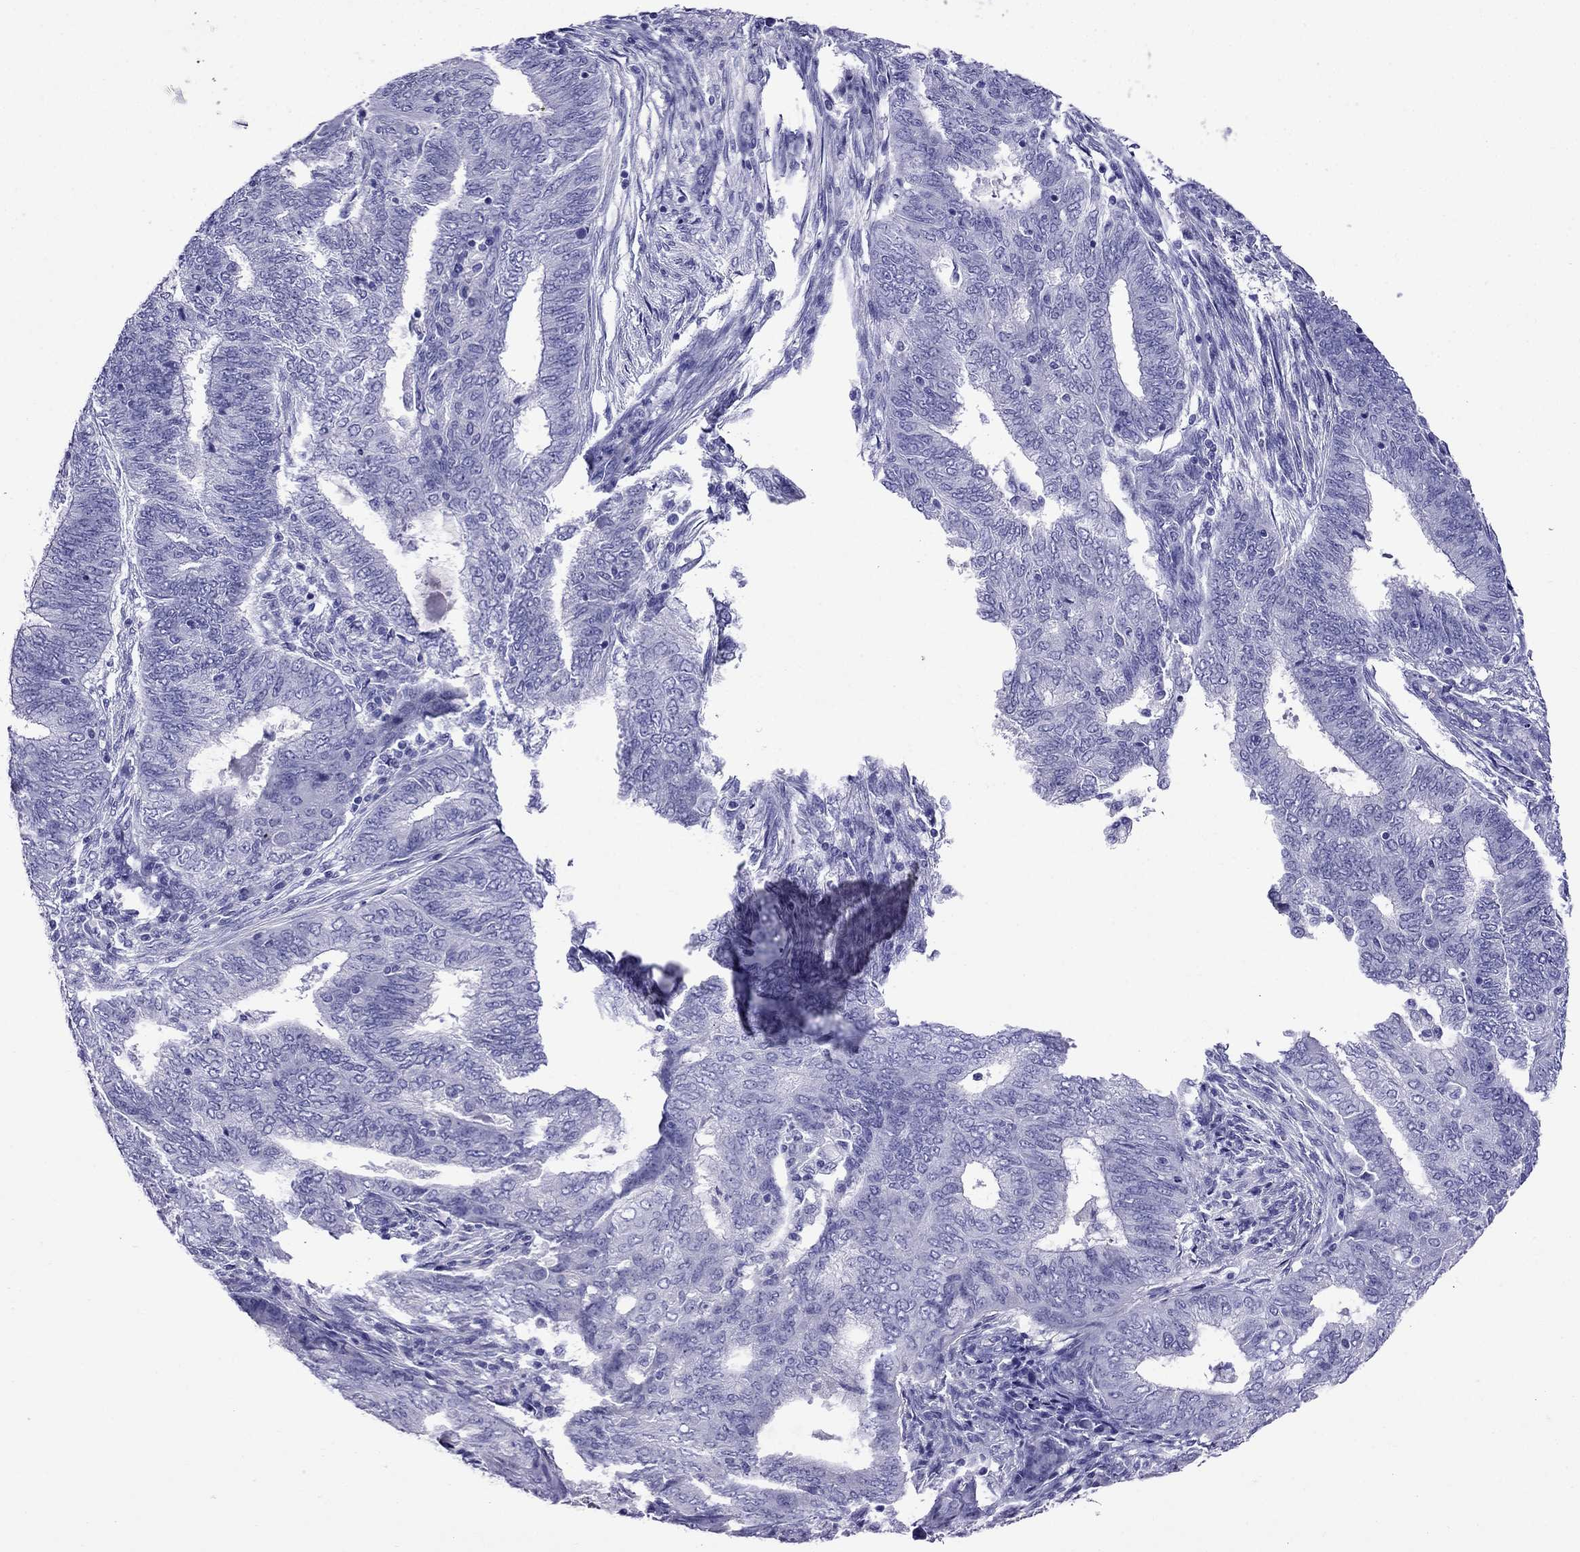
{"staining": {"intensity": "negative", "quantity": "none", "location": "none"}, "tissue": "endometrial cancer", "cell_type": "Tumor cells", "image_type": "cancer", "snomed": [{"axis": "morphology", "description": "Adenocarcinoma, NOS"}, {"axis": "topography", "description": "Endometrium"}], "caption": "This image is of endometrial cancer stained with immunohistochemistry (IHC) to label a protein in brown with the nuclei are counter-stained blue. There is no positivity in tumor cells.", "gene": "CRYBA1", "patient": {"sex": "female", "age": 62}}